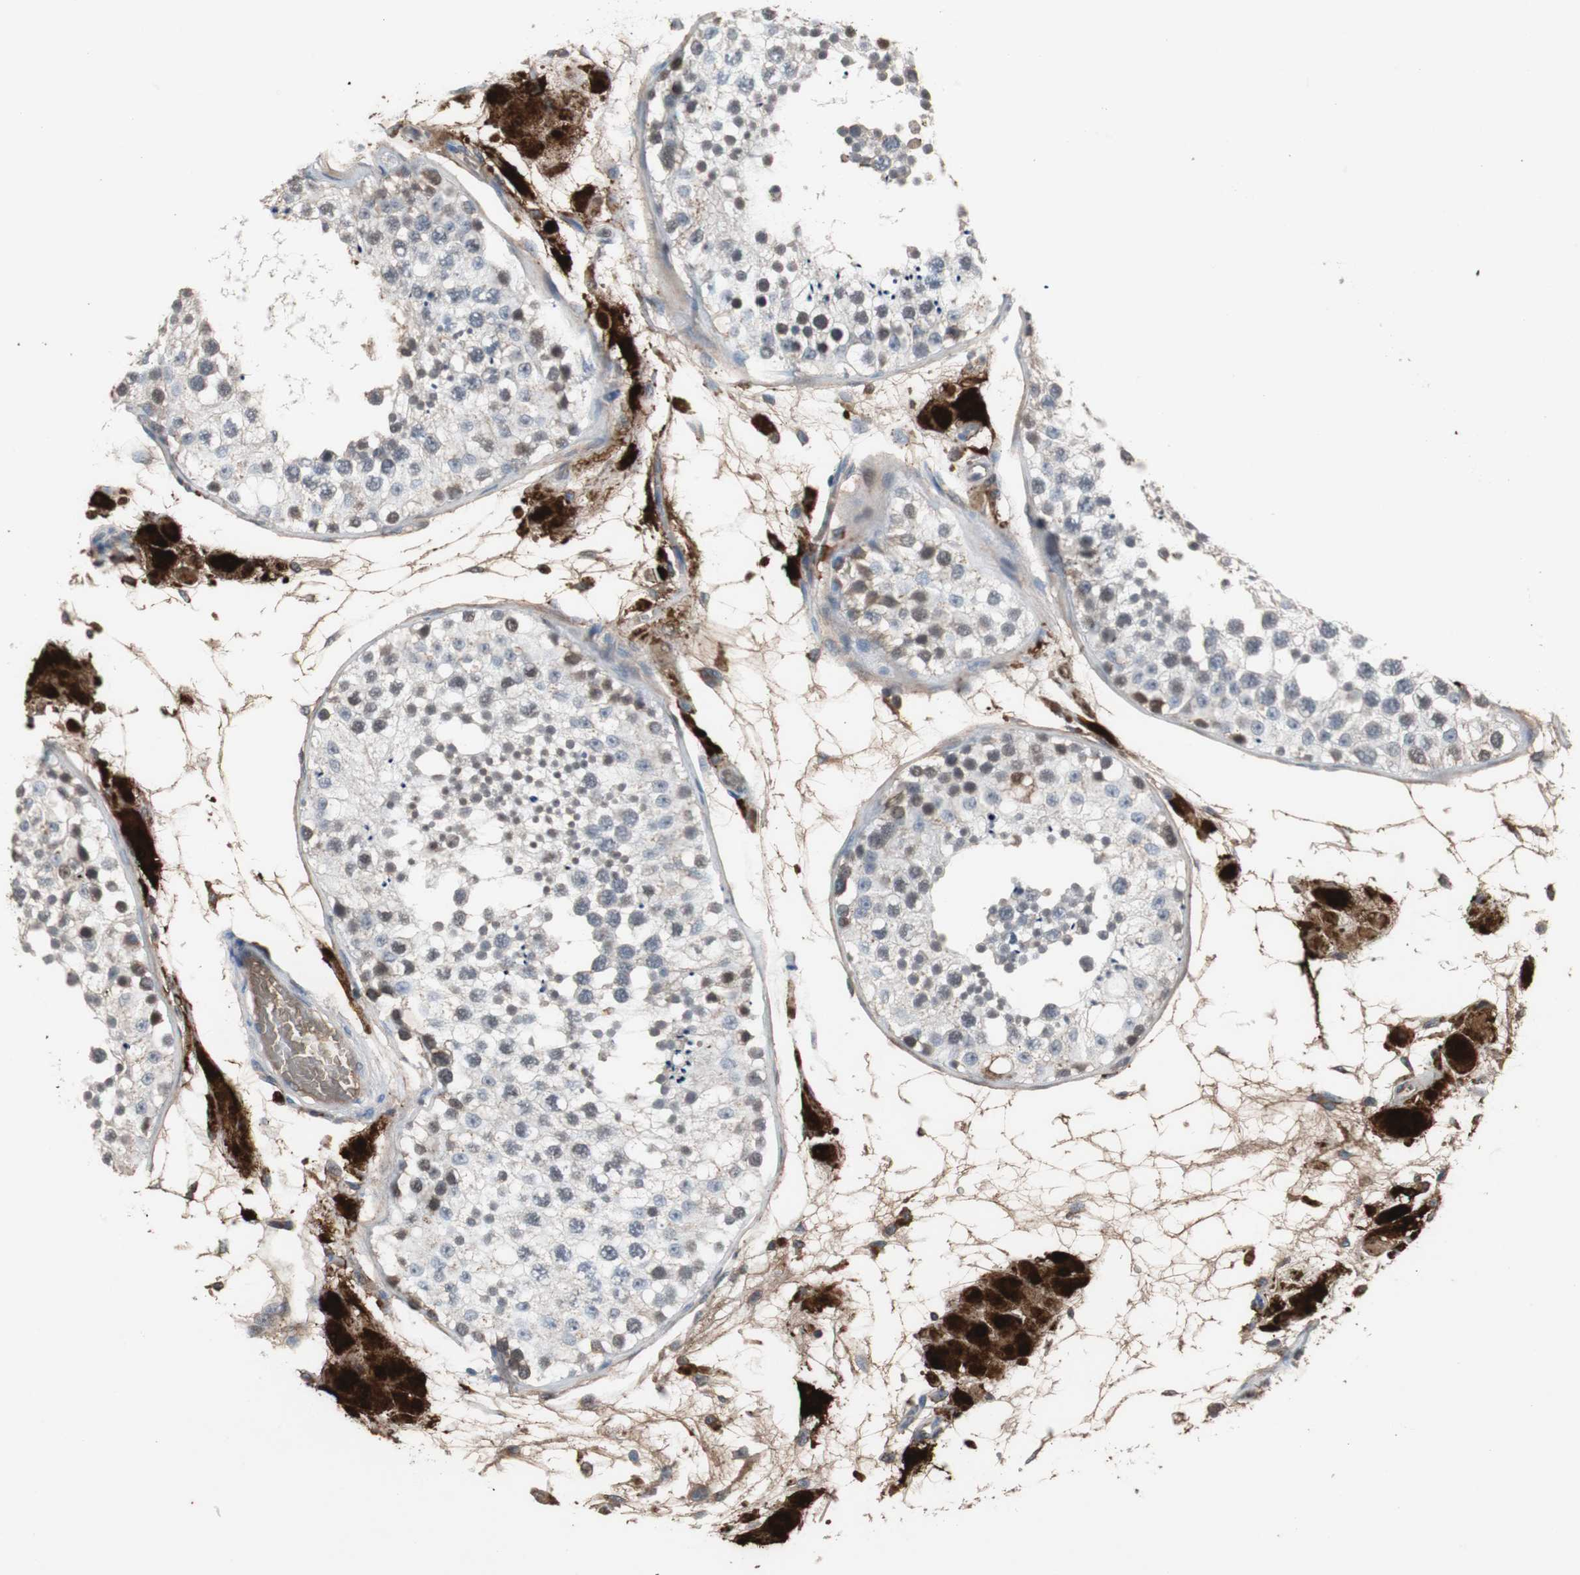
{"staining": {"intensity": "weak", "quantity": "<25%", "location": "cytoplasmic/membranous"}, "tissue": "testis", "cell_type": "Cells in seminiferous ducts", "image_type": "normal", "snomed": [{"axis": "morphology", "description": "Normal tissue, NOS"}, {"axis": "topography", "description": "Testis"}], "caption": "Immunohistochemistry photomicrograph of benign testis stained for a protein (brown), which reveals no expression in cells in seminiferous ducts.", "gene": "CALB2", "patient": {"sex": "male", "age": 26}}